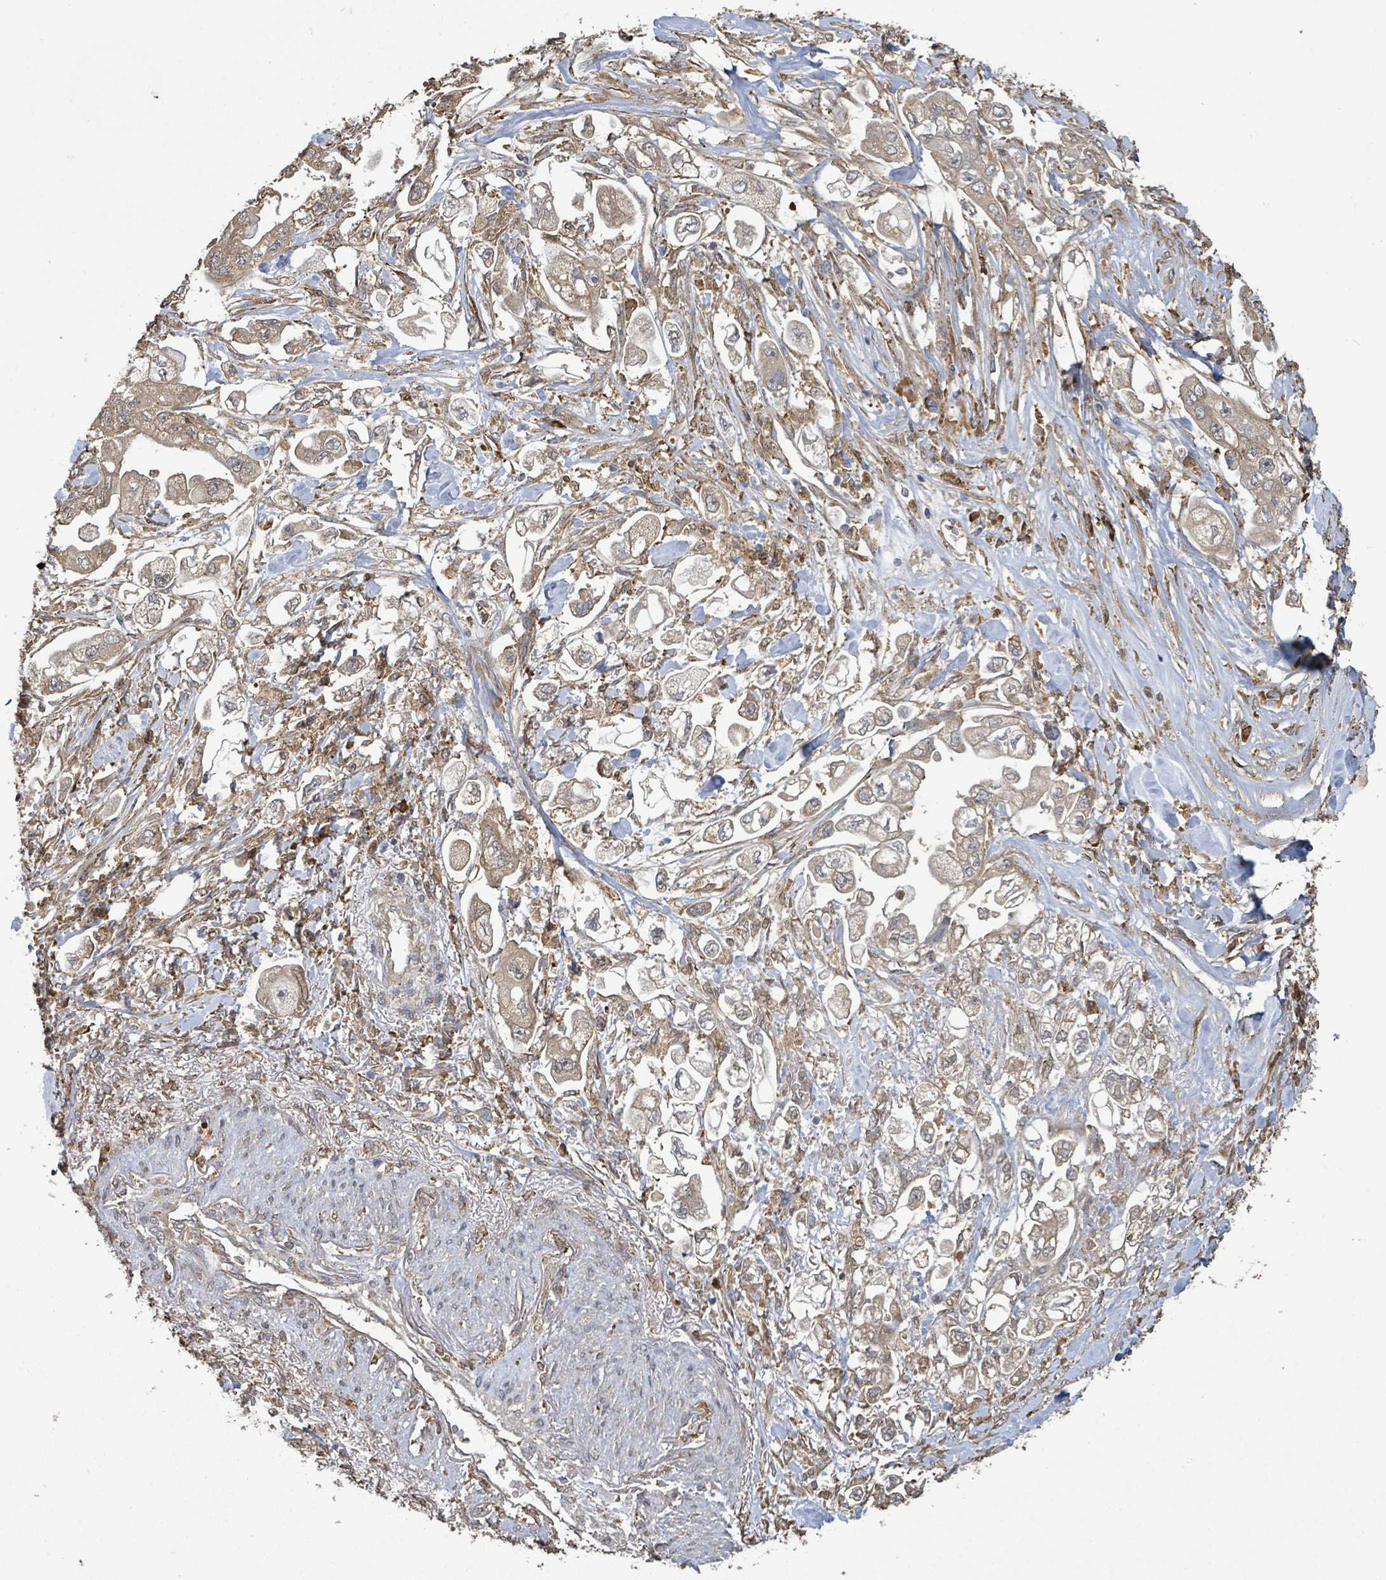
{"staining": {"intensity": "weak", "quantity": ">75%", "location": "cytoplasmic/membranous"}, "tissue": "stomach cancer", "cell_type": "Tumor cells", "image_type": "cancer", "snomed": [{"axis": "morphology", "description": "Adenocarcinoma, NOS"}, {"axis": "topography", "description": "Stomach"}], "caption": "Brown immunohistochemical staining in stomach adenocarcinoma reveals weak cytoplasmic/membranous positivity in approximately >75% of tumor cells.", "gene": "ARPIN", "patient": {"sex": "male", "age": 62}}